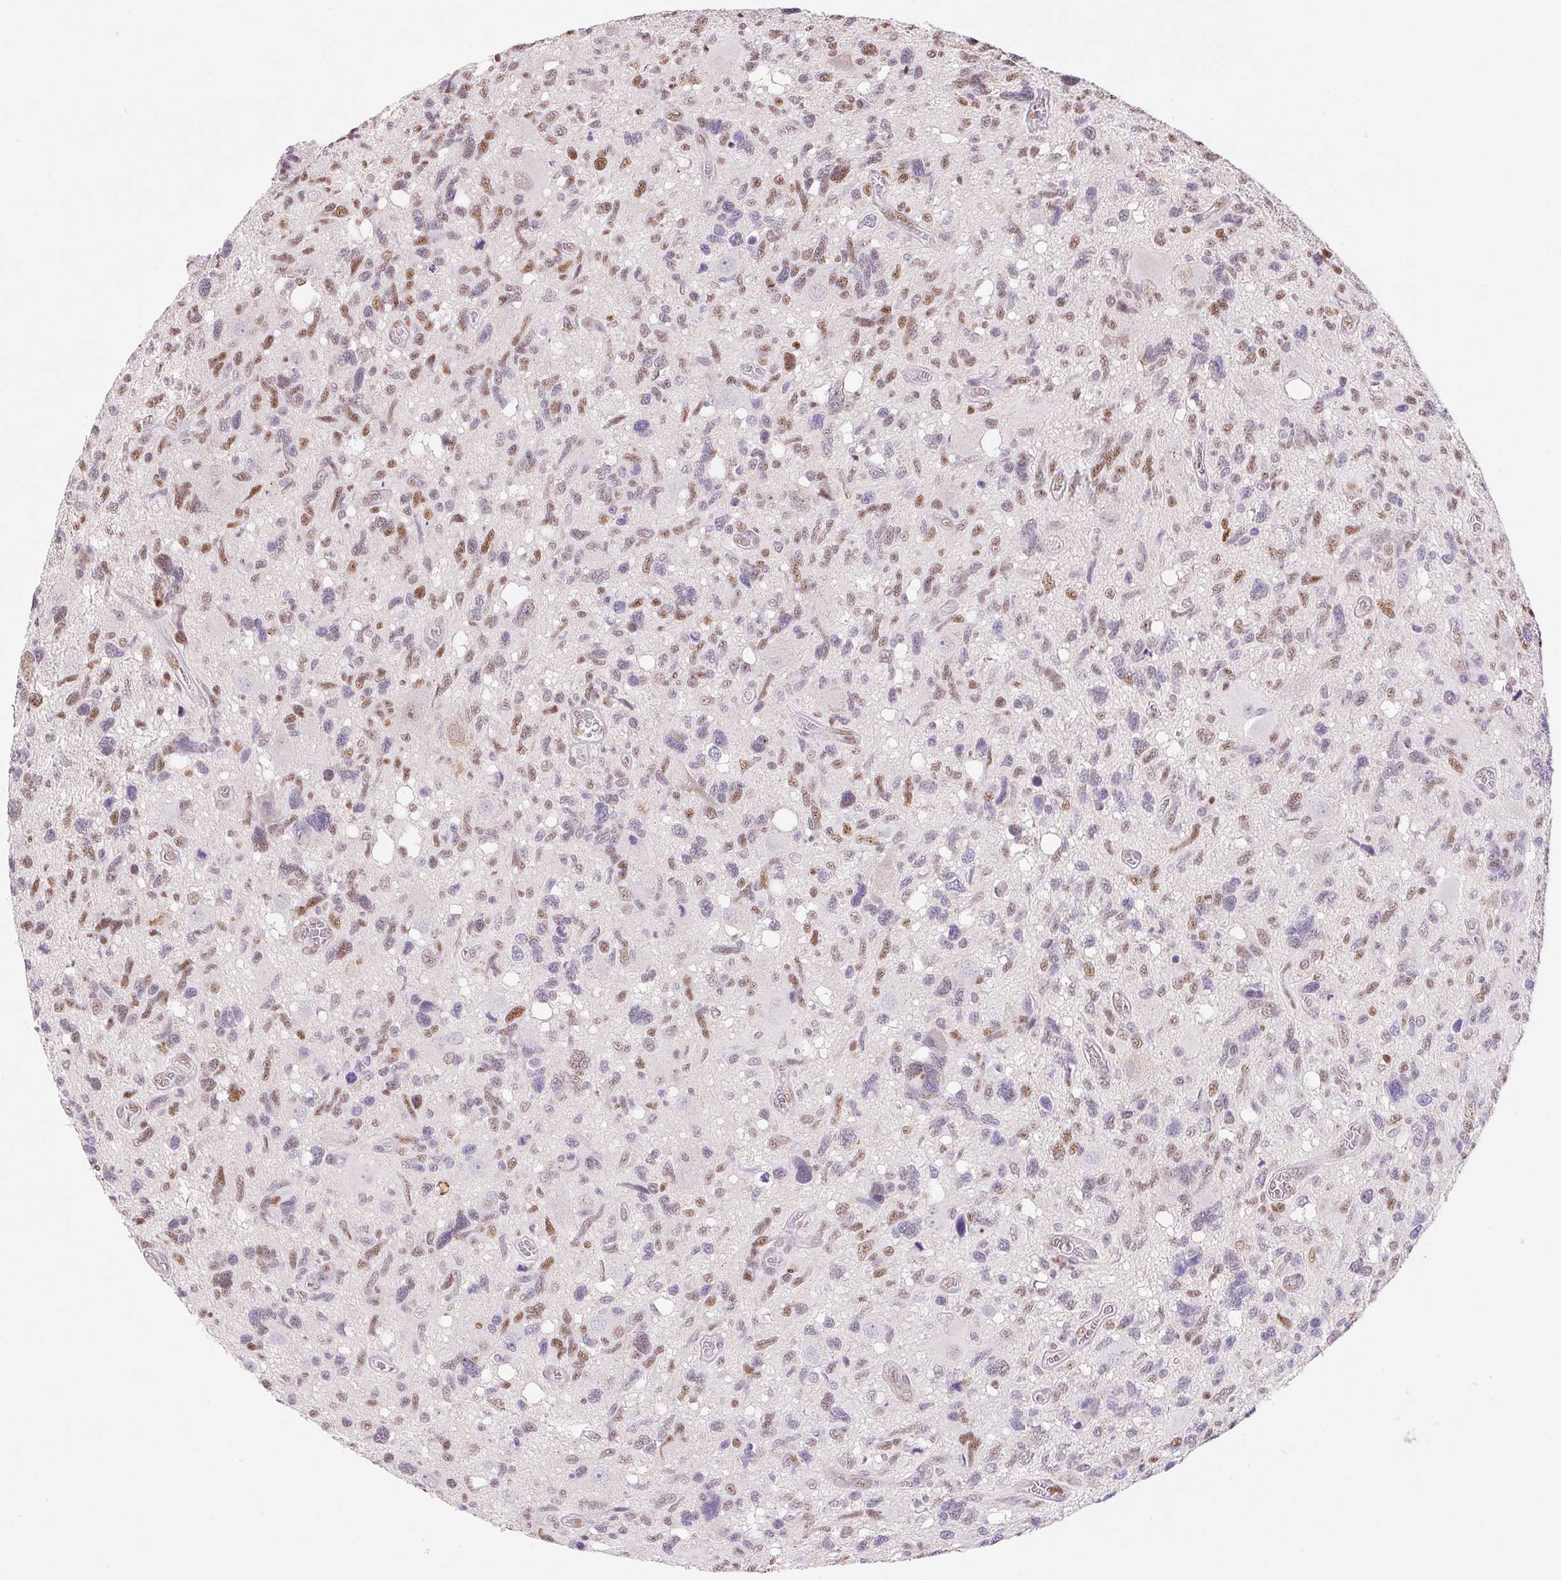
{"staining": {"intensity": "moderate", "quantity": "25%-75%", "location": "nuclear"}, "tissue": "glioma", "cell_type": "Tumor cells", "image_type": "cancer", "snomed": [{"axis": "morphology", "description": "Glioma, malignant, High grade"}, {"axis": "topography", "description": "Brain"}], "caption": "Immunohistochemistry (IHC) micrograph of malignant glioma (high-grade) stained for a protein (brown), which displays medium levels of moderate nuclear staining in about 25%-75% of tumor cells.", "gene": "DPPA5", "patient": {"sex": "male", "age": 49}}